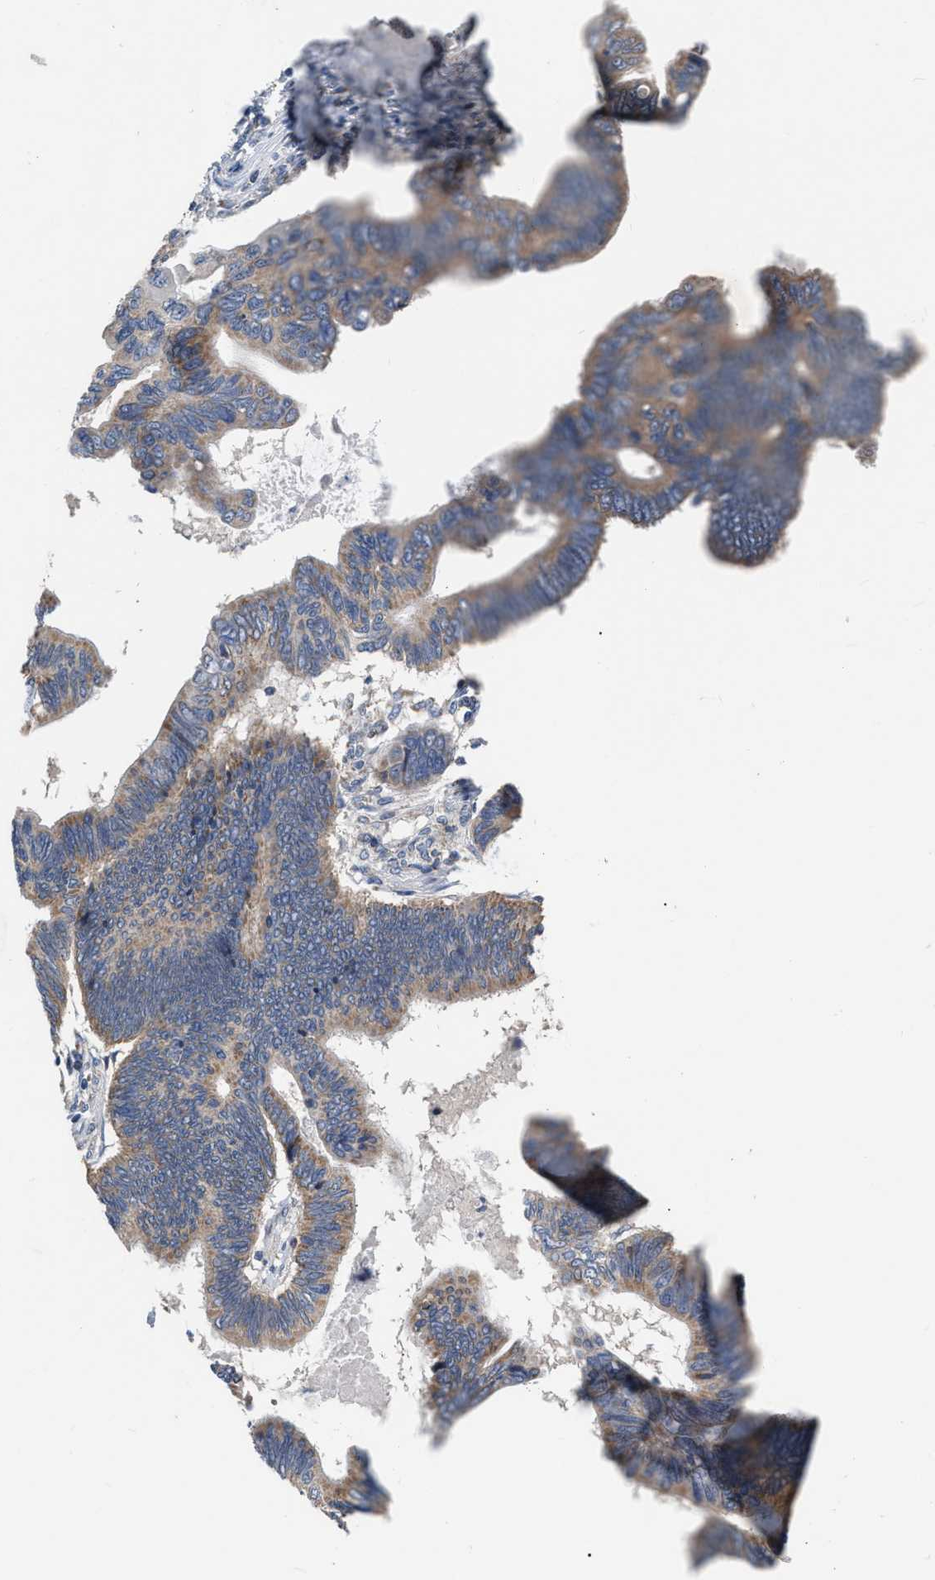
{"staining": {"intensity": "moderate", "quantity": ">75%", "location": "cytoplasmic/membranous"}, "tissue": "pancreatic cancer", "cell_type": "Tumor cells", "image_type": "cancer", "snomed": [{"axis": "morphology", "description": "Adenocarcinoma, NOS"}, {"axis": "topography", "description": "Pancreas"}], "caption": "Pancreatic cancer stained with DAB (3,3'-diaminobenzidine) immunohistochemistry demonstrates medium levels of moderate cytoplasmic/membranous expression in about >75% of tumor cells.", "gene": "DDX56", "patient": {"sex": "female", "age": 70}}